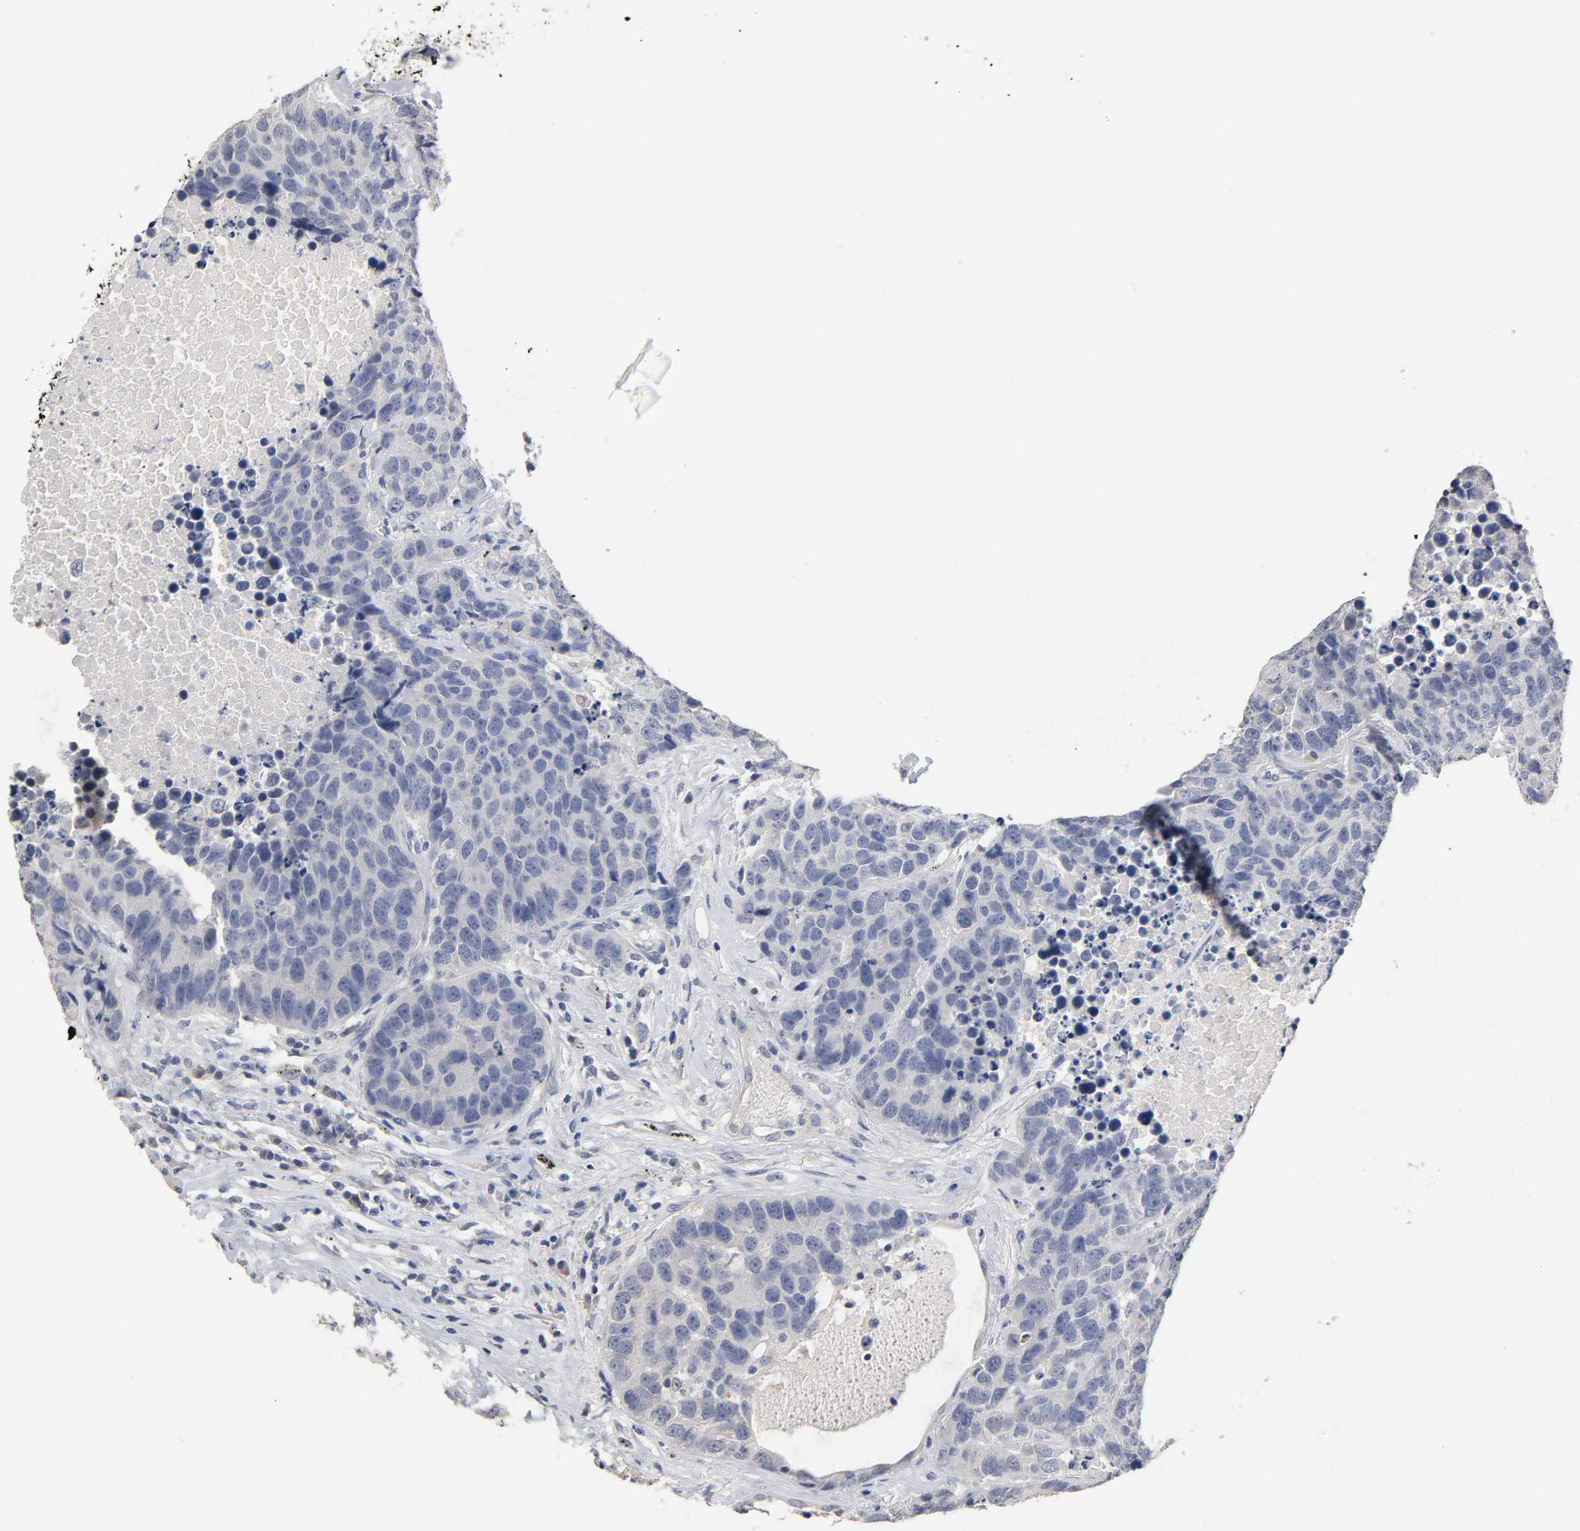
{"staining": {"intensity": "negative", "quantity": "none", "location": "none"}, "tissue": "carcinoid", "cell_type": "Tumor cells", "image_type": "cancer", "snomed": [{"axis": "morphology", "description": "Carcinoid, malignant, NOS"}, {"axis": "topography", "description": "Lung"}], "caption": "The micrograph exhibits no staining of tumor cells in malignant carcinoid.", "gene": "OVOL1", "patient": {"sex": "male", "age": 60}}